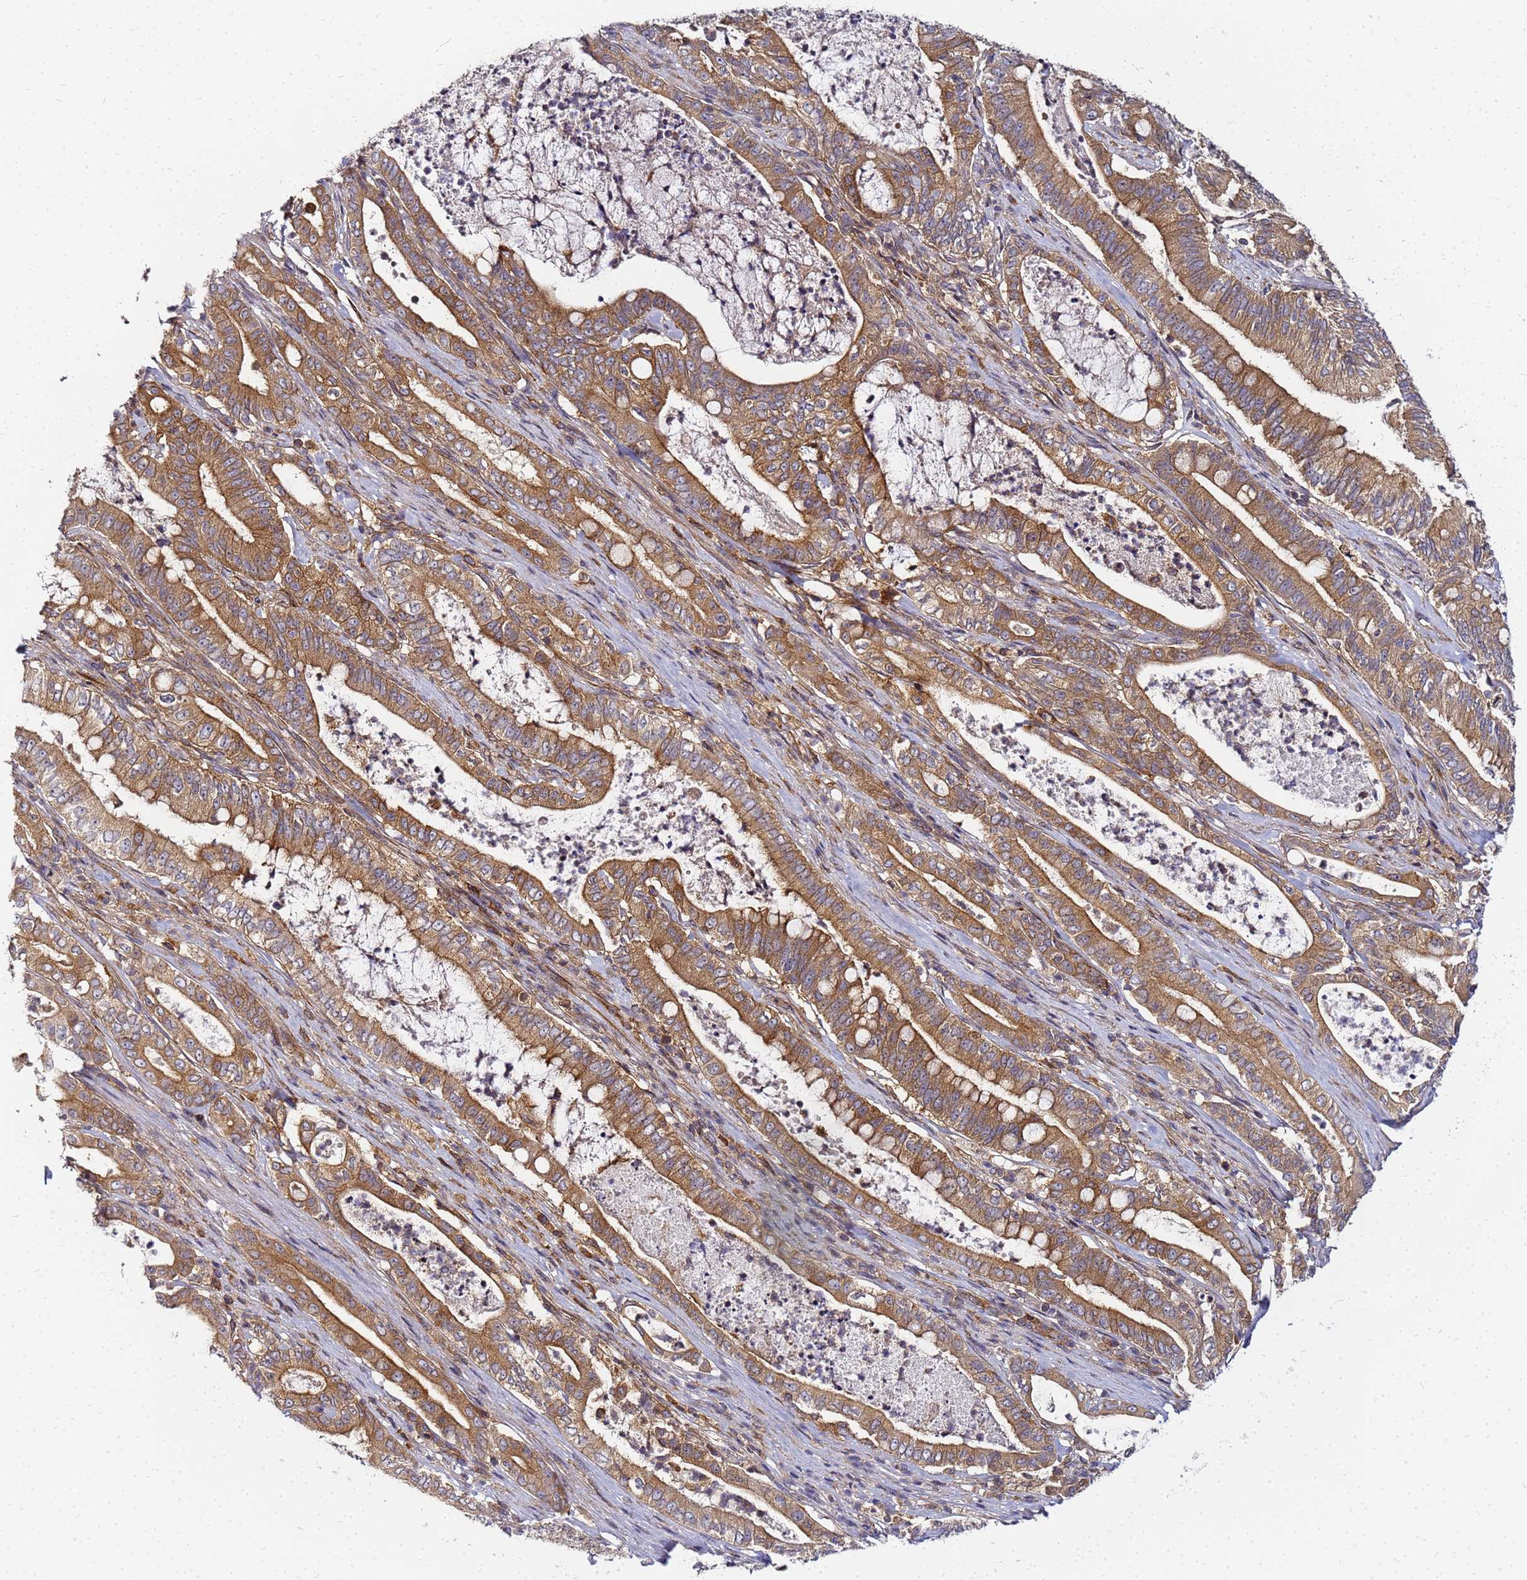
{"staining": {"intensity": "strong", "quantity": ">75%", "location": "cytoplasmic/membranous"}, "tissue": "pancreatic cancer", "cell_type": "Tumor cells", "image_type": "cancer", "snomed": [{"axis": "morphology", "description": "Adenocarcinoma, NOS"}, {"axis": "topography", "description": "Pancreas"}], "caption": "DAB (3,3'-diaminobenzidine) immunohistochemical staining of human pancreatic cancer displays strong cytoplasmic/membranous protein expression in about >75% of tumor cells.", "gene": "CHM", "patient": {"sex": "male", "age": 71}}